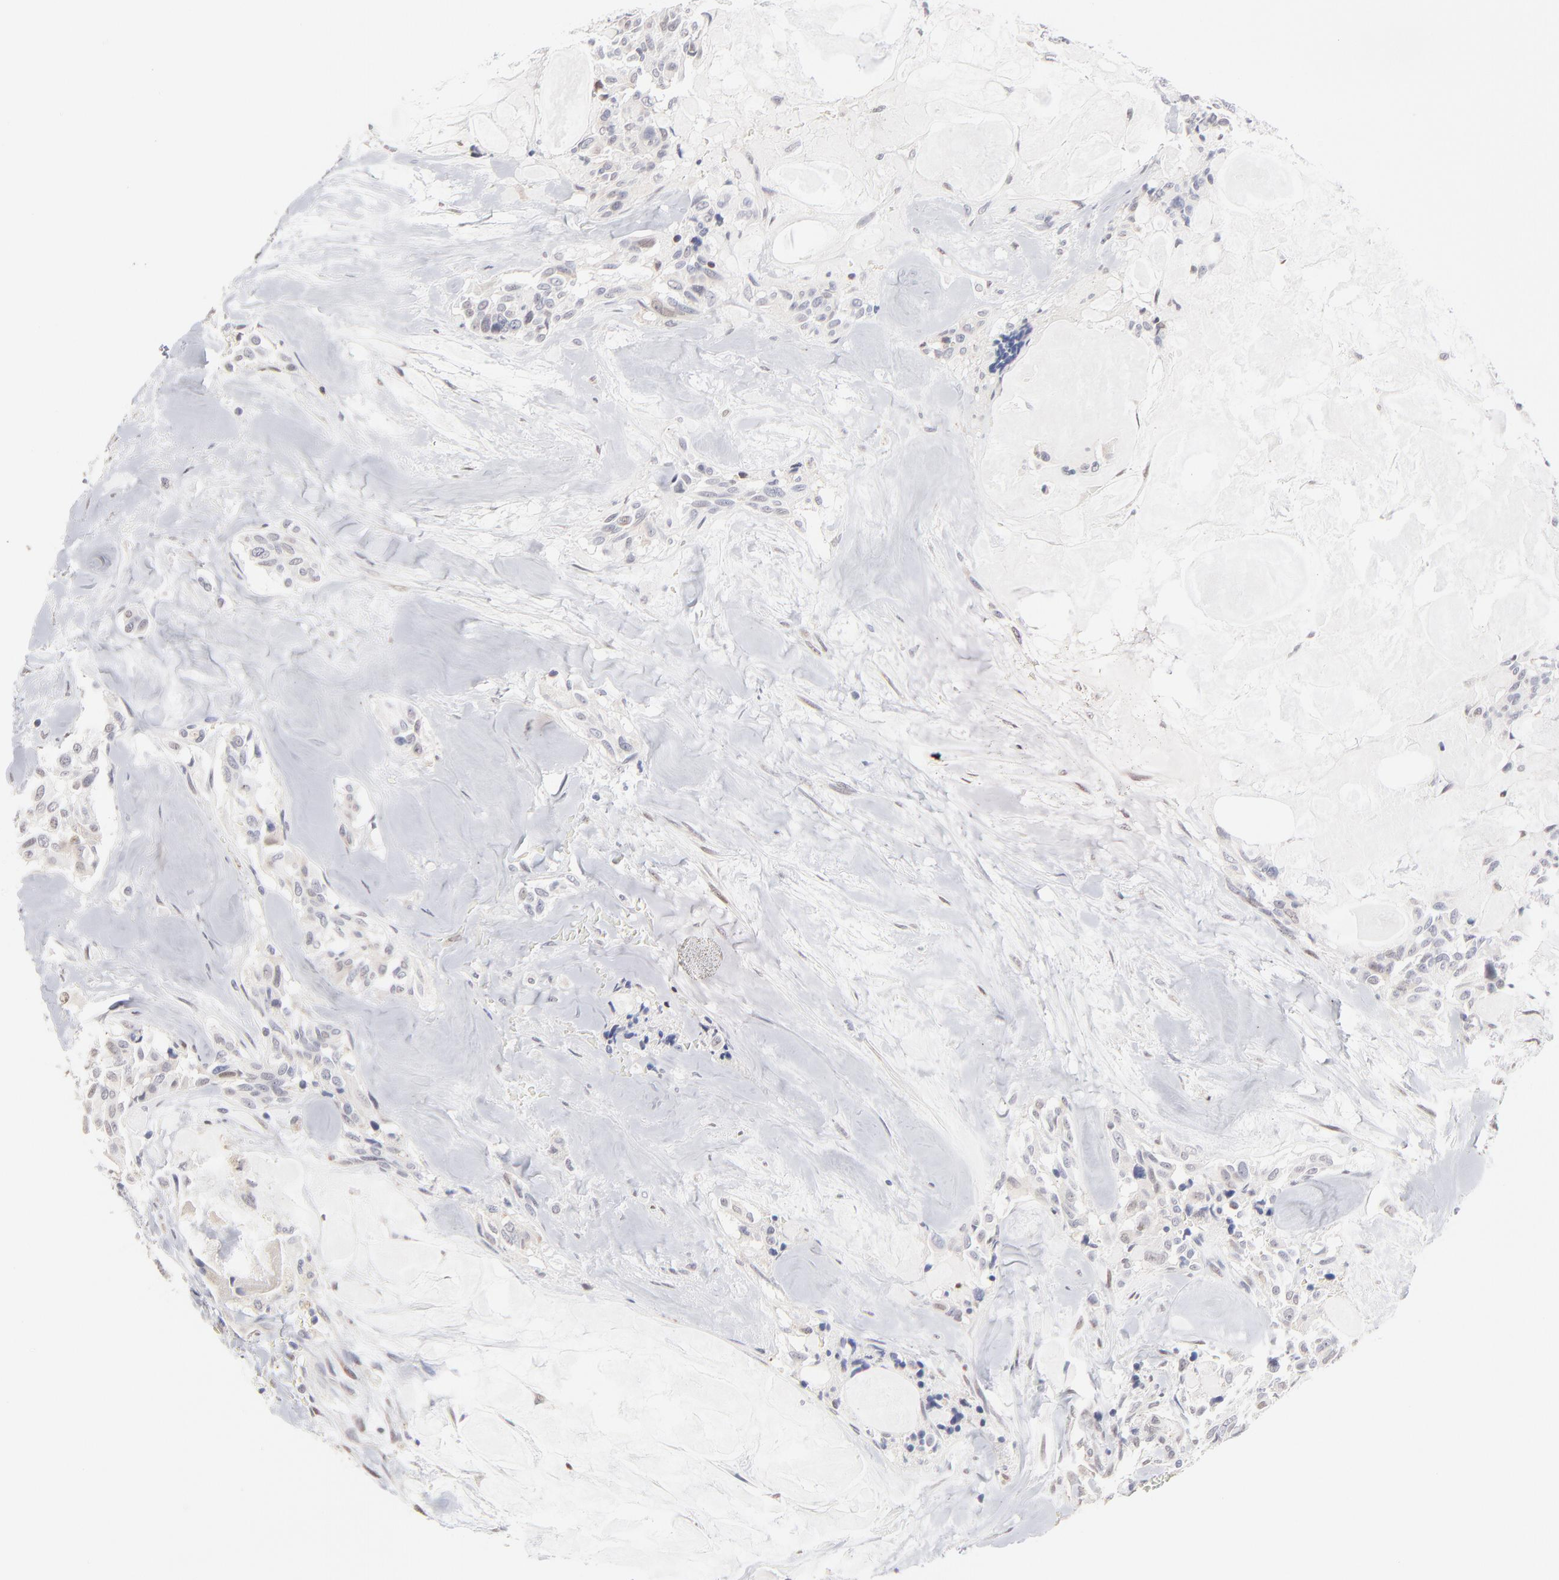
{"staining": {"intensity": "weak", "quantity": "<25%", "location": "nuclear"}, "tissue": "thyroid cancer", "cell_type": "Tumor cells", "image_type": "cancer", "snomed": [{"axis": "morphology", "description": "Carcinoma, NOS"}, {"axis": "morphology", "description": "Carcinoid, malignant, NOS"}, {"axis": "topography", "description": "Thyroid gland"}], "caption": "Image shows no protein staining in tumor cells of thyroid carcinoma tissue.", "gene": "RBM3", "patient": {"sex": "male", "age": 33}}